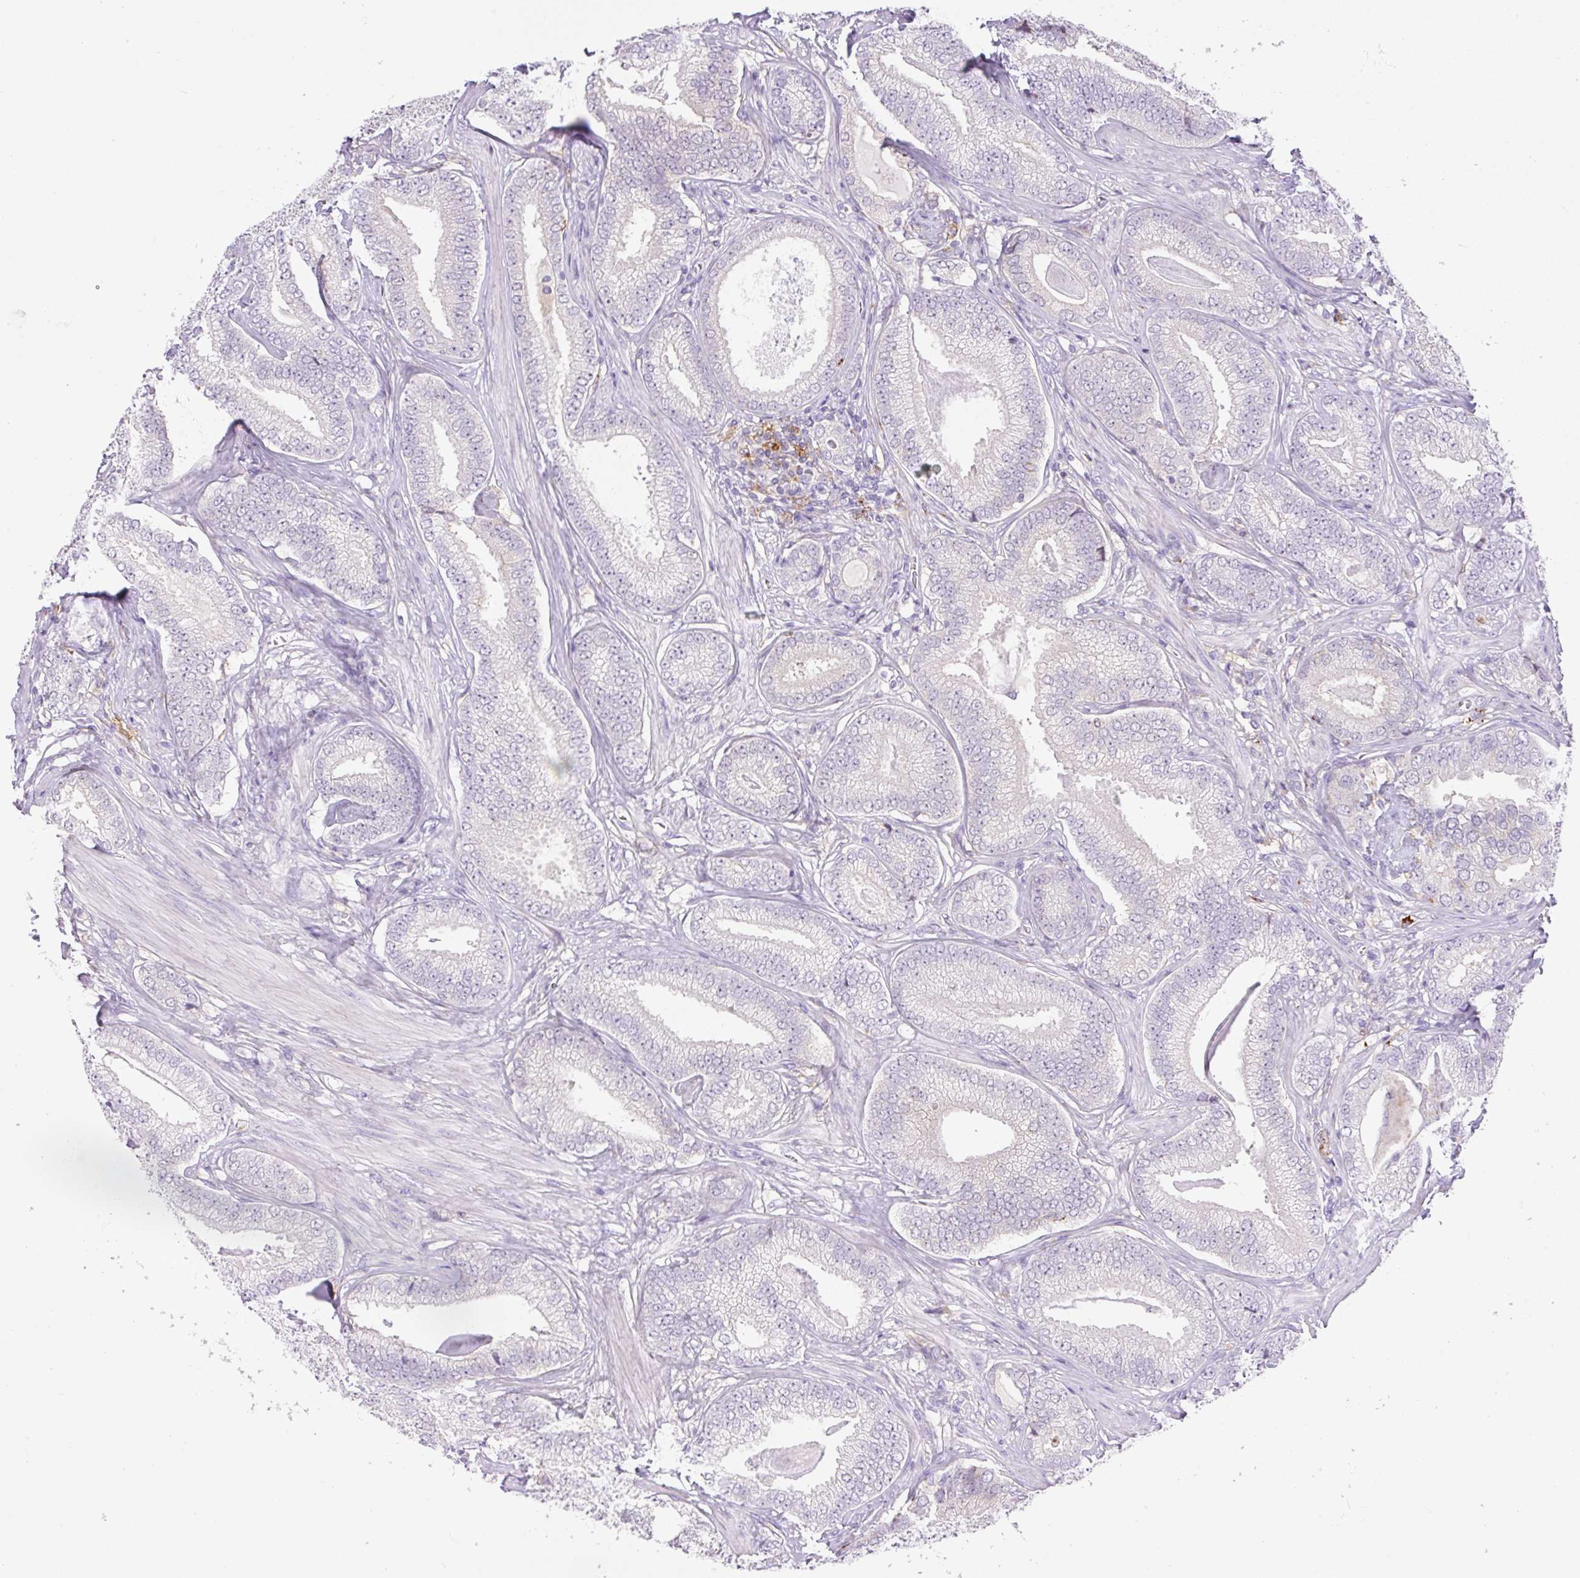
{"staining": {"intensity": "negative", "quantity": "none", "location": "none"}, "tissue": "prostate cancer", "cell_type": "Tumor cells", "image_type": "cancer", "snomed": [{"axis": "morphology", "description": "Adenocarcinoma, Low grade"}, {"axis": "topography", "description": "Prostate"}], "caption": "Human low-grade adenocarcinoma (prostate) stained for a protein using IHC demonstrates no expression in tumor cells.", "gene": "TDRD15", "patient": {"sex": "male", "age": 63}}